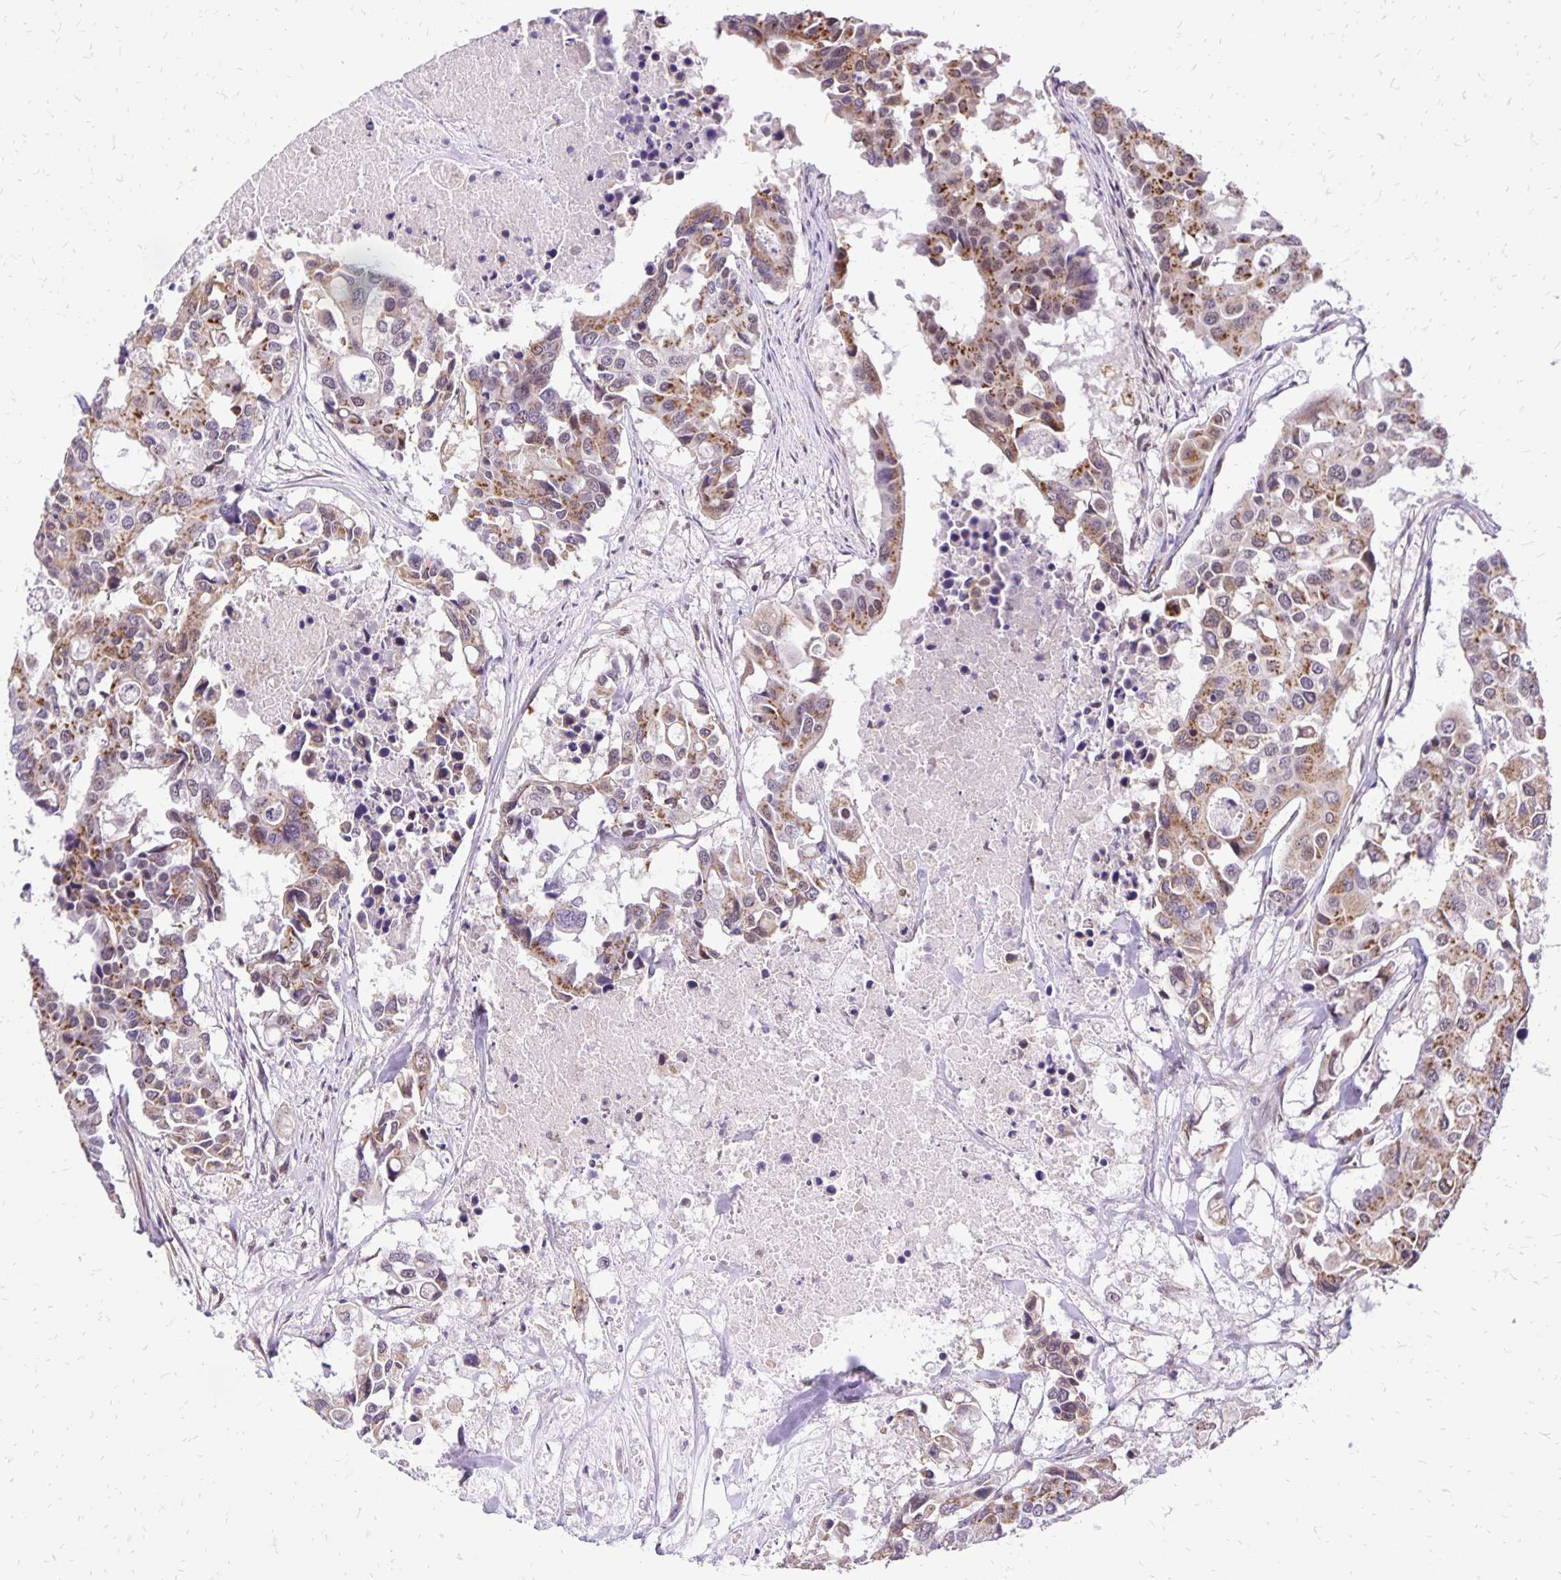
{"staining": {"intensity": "moderate", "quantity": ">75%", "location": "cytoplasmic/membranous"}, "tissue": "colorectal cancer", "cell_type": "Tumor cells", "image_type": "cancer", "snomed": [{"axis": "morphology", "description": "Adenocarcinoma, NOS"}, {"axis": "topography", "description": "Colon"}], "caption": "Colorectal cancer (adenocarcinoma) stained with DAB (3,3'-diaminobenzidine) immunohistochemistry (IHC) demonstrates medium levels of moderate cytoplasmic/membranous staining in about >75% of tumor cells.", "gene": "GOLGA5", "patient": {"sex": "male", "age": 77}}